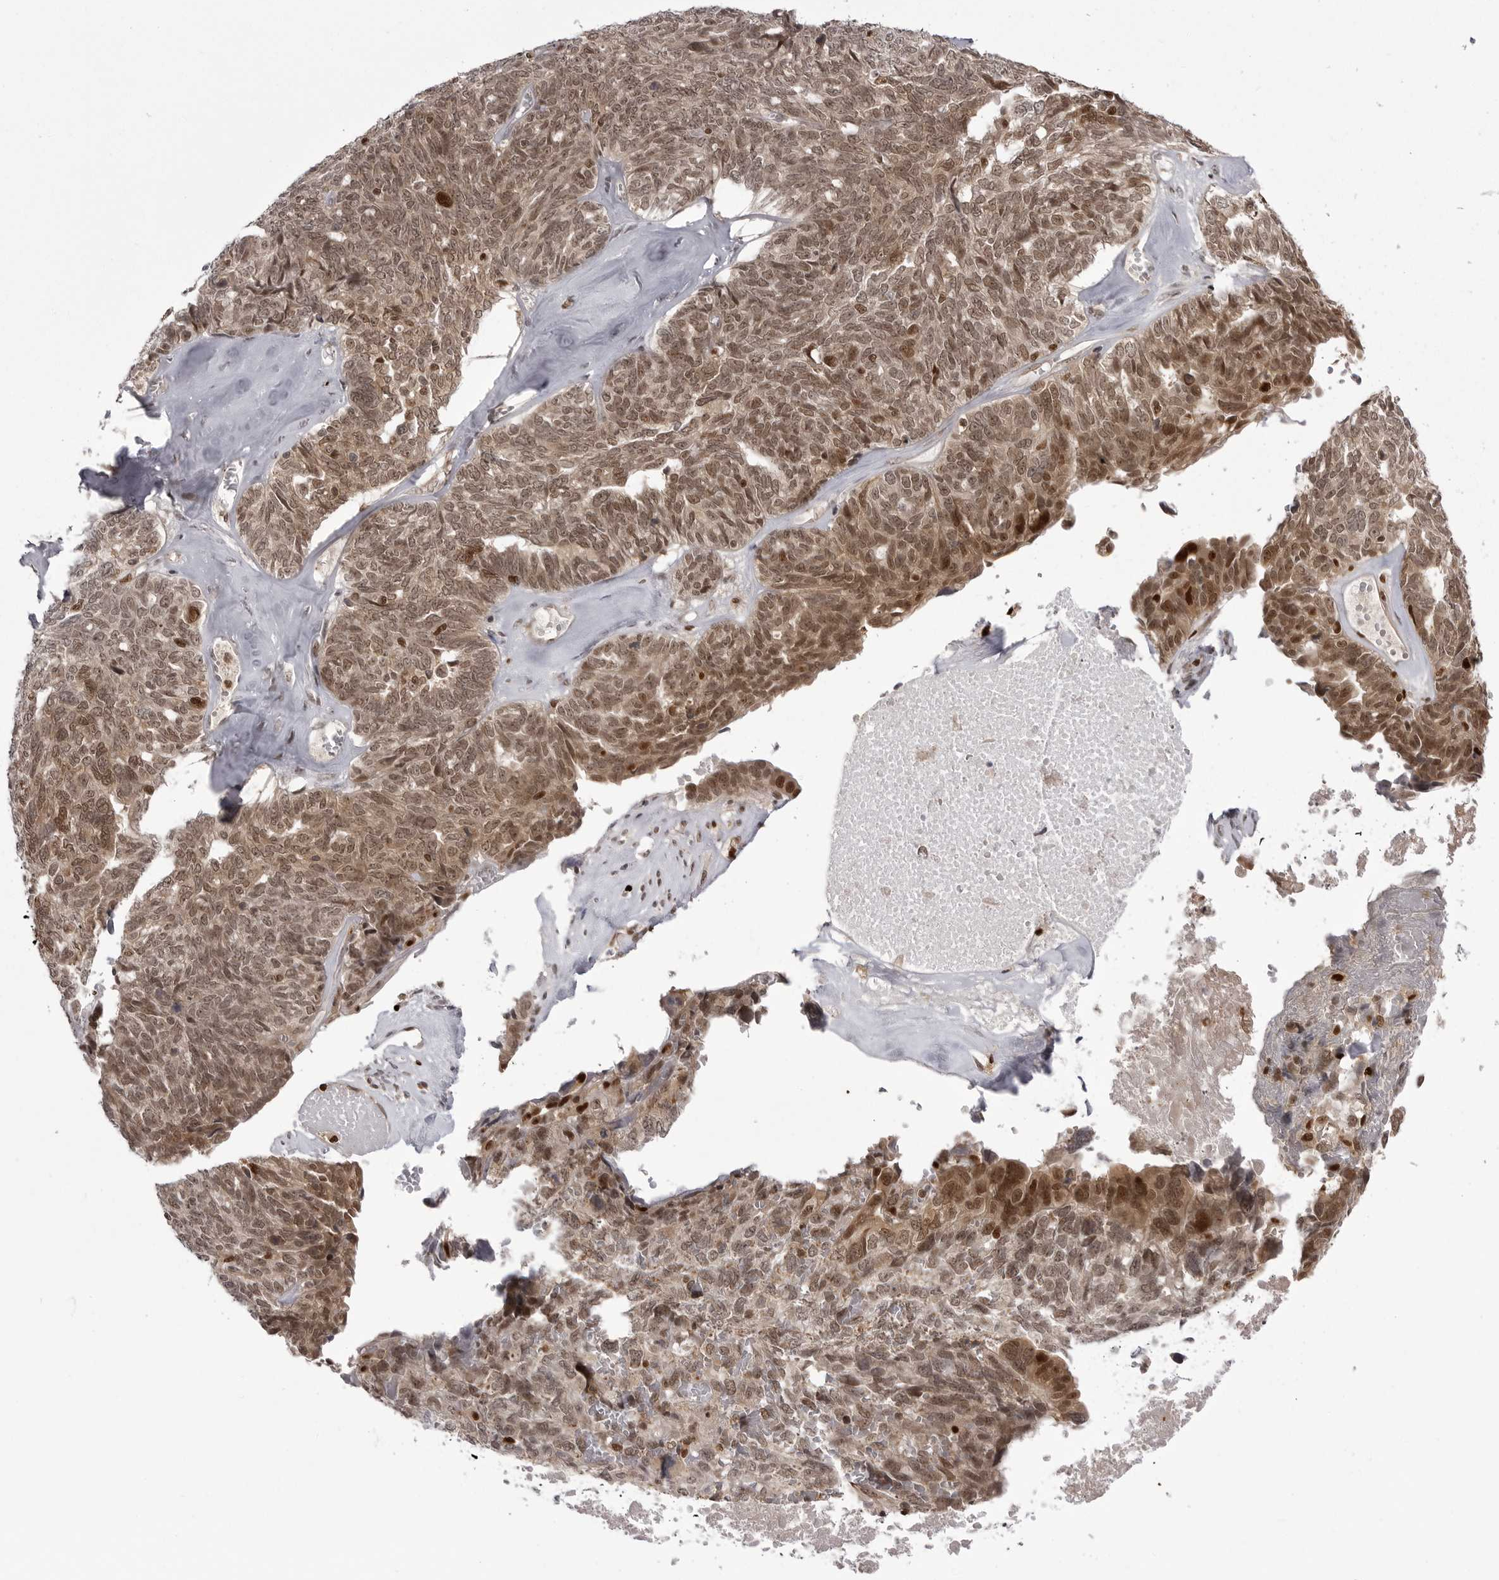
{"staining": {"intensity": "moderate", "quantity": ">75%", "location": "cytoplasmic/membranous,nuclear"}, "tissue": "ovarian cancer", "cell_type": "Tumor cells", "image_type": "cancer", "snomed": [{"axis": "morphology", "description": "Cystadenocarcinoma, serous, NOS"}, {"axis": "topography", "description": "Ovary"}], "caption": "Human serous cystadenocarcinoma (ovarian) stained for a protein (brown) shows moderate cytoplasmic/membranous and nuclear positive staining in approximately >75% of tumor cells.", "gene": "PTK2B", "patient": {"sex": "female", "age": 79}}